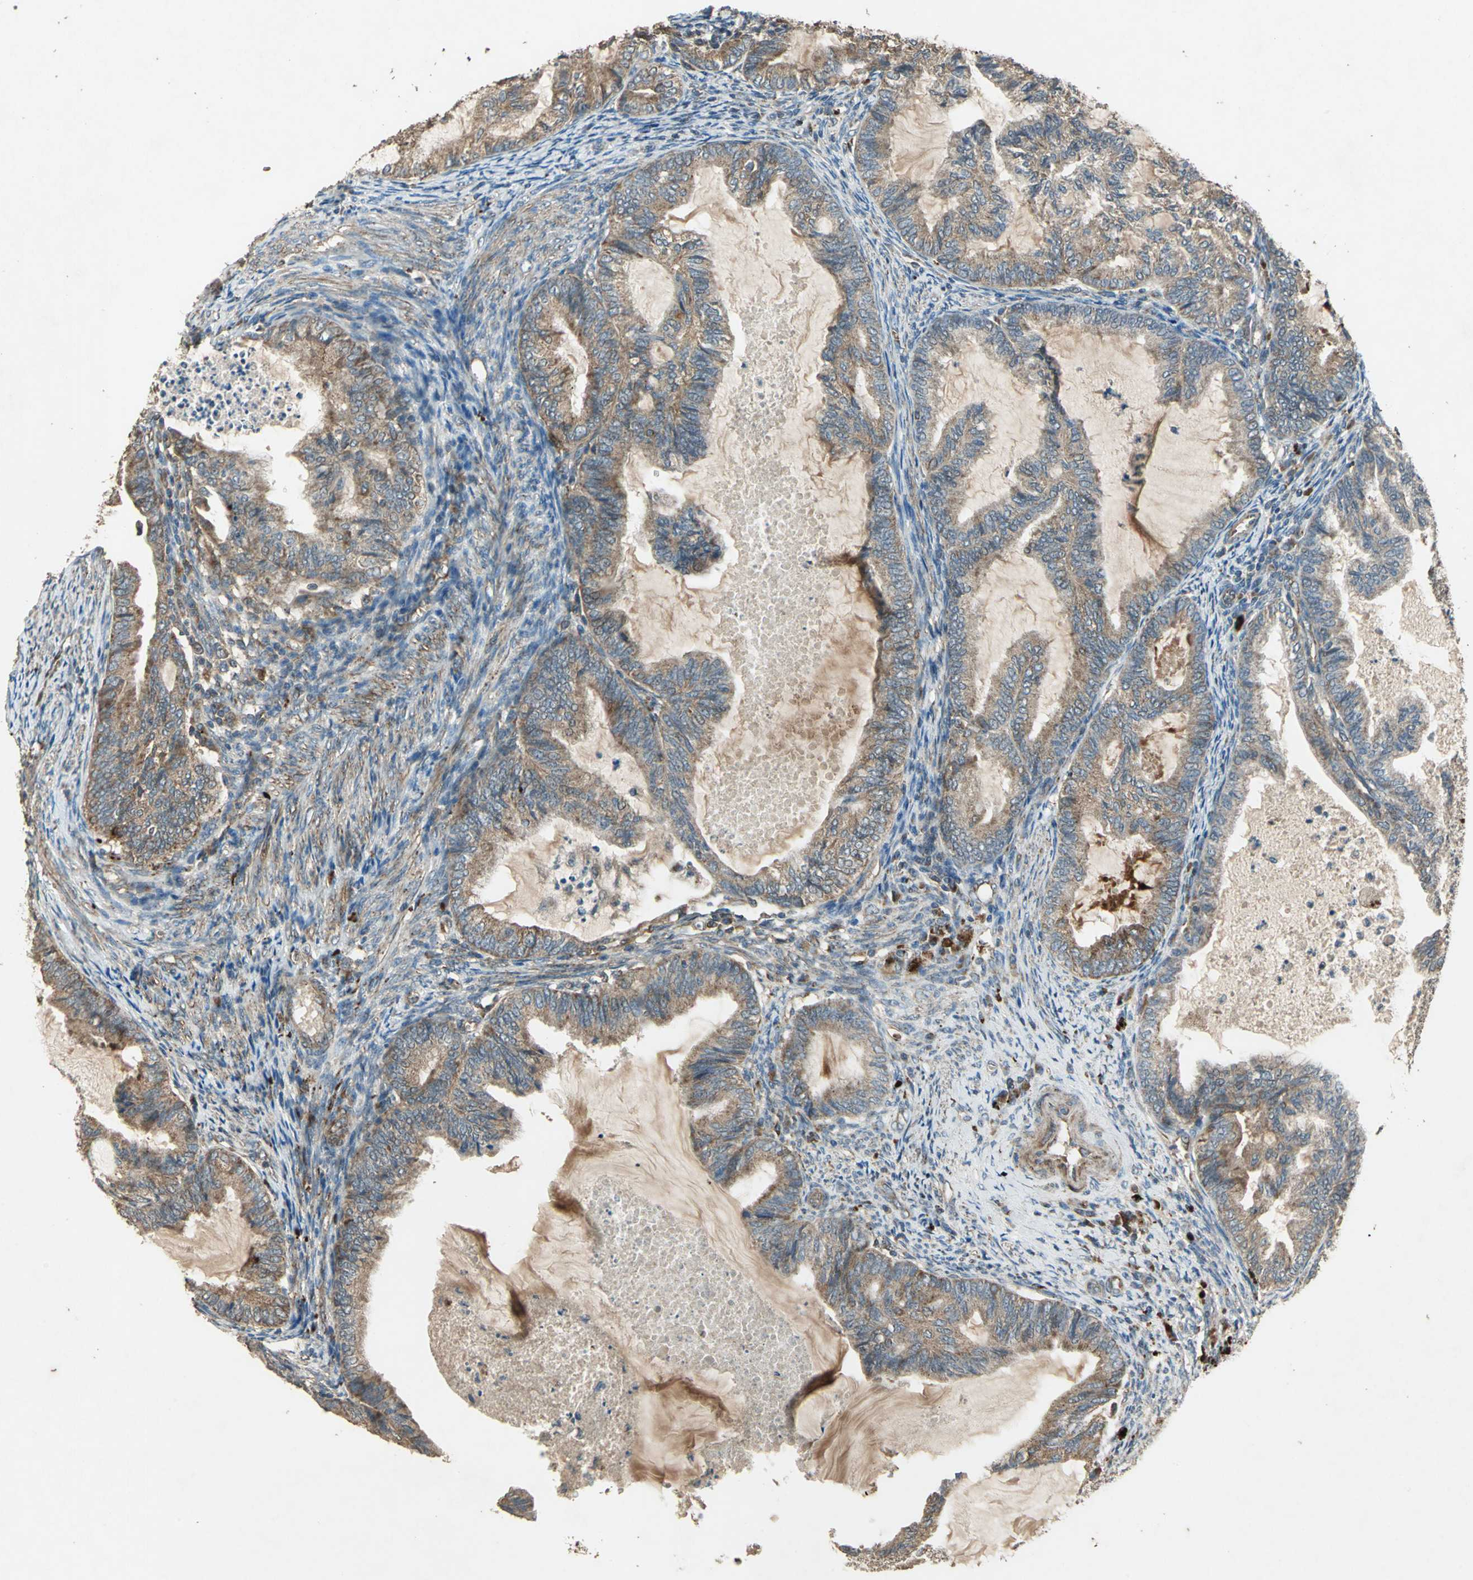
{"staining": {"intensity": "moderate", "quantity": ">75%", "location": "cytoplasmic/membranous"}, "tissue": "cervical cancer", "cell_type": "Tumor cells", "image_type": "cancer", "snomed": [{"axis": "morphology", "description": "Normal tissue, NOS"}, {"axis": "morphology", "description": "Adenocarcinoma, NOS"}, {"axis": "topography", "description": "Cervix"}, {"axis": "topography", "description": "Endometrium"}], "caption": "Immunohistochemistry (DAB) staining of cervical cancer (adenocarcinoma) exhibits moderate cytoplasmic/membranous protein positivity in approximately >75% of tumor cells. Ihc stains the protein of interest in brown and the nuclei are stained blue.", "gene": "POLRMT", "patient": {"sex": "female", "age": 86}}